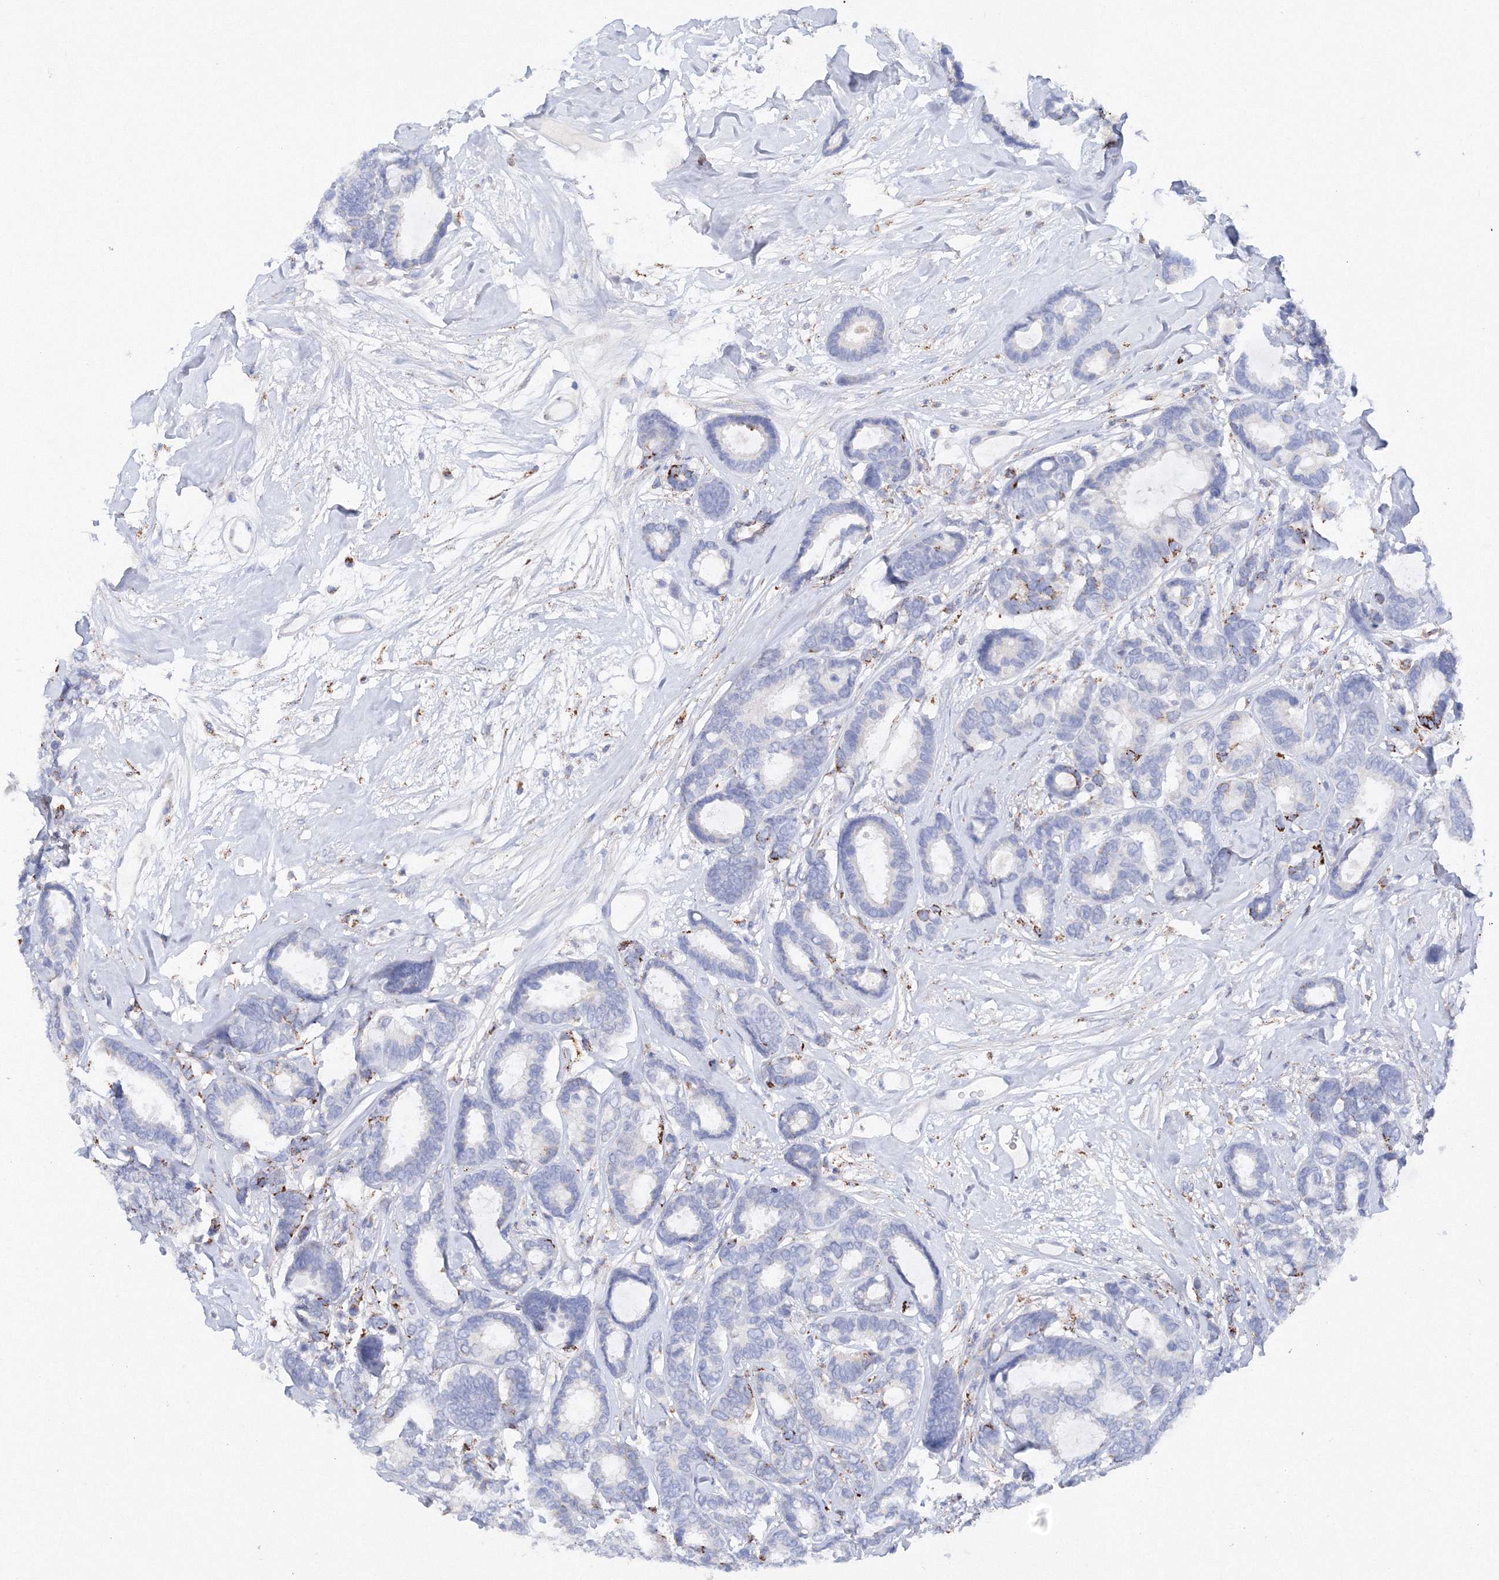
{"staining": {"intensity": "negative", "quantity": "none", "location": "none"}, "tissue": "breast cancer", "cell_type": "Tumor cells", "image_type": "cancer", "snomed": [{"axis": "morphology", "description": "Duct carcinoma"}, {"axis": "topography", "description": "Breast"}], "caption": "IHC image of human infiltrating ductal carcinoma (breast) stained for a protein (brown), which demonstrates no staining in tumor cells.", "gene": "MERTK", "patient": {"sex": "female", "age": 87}}